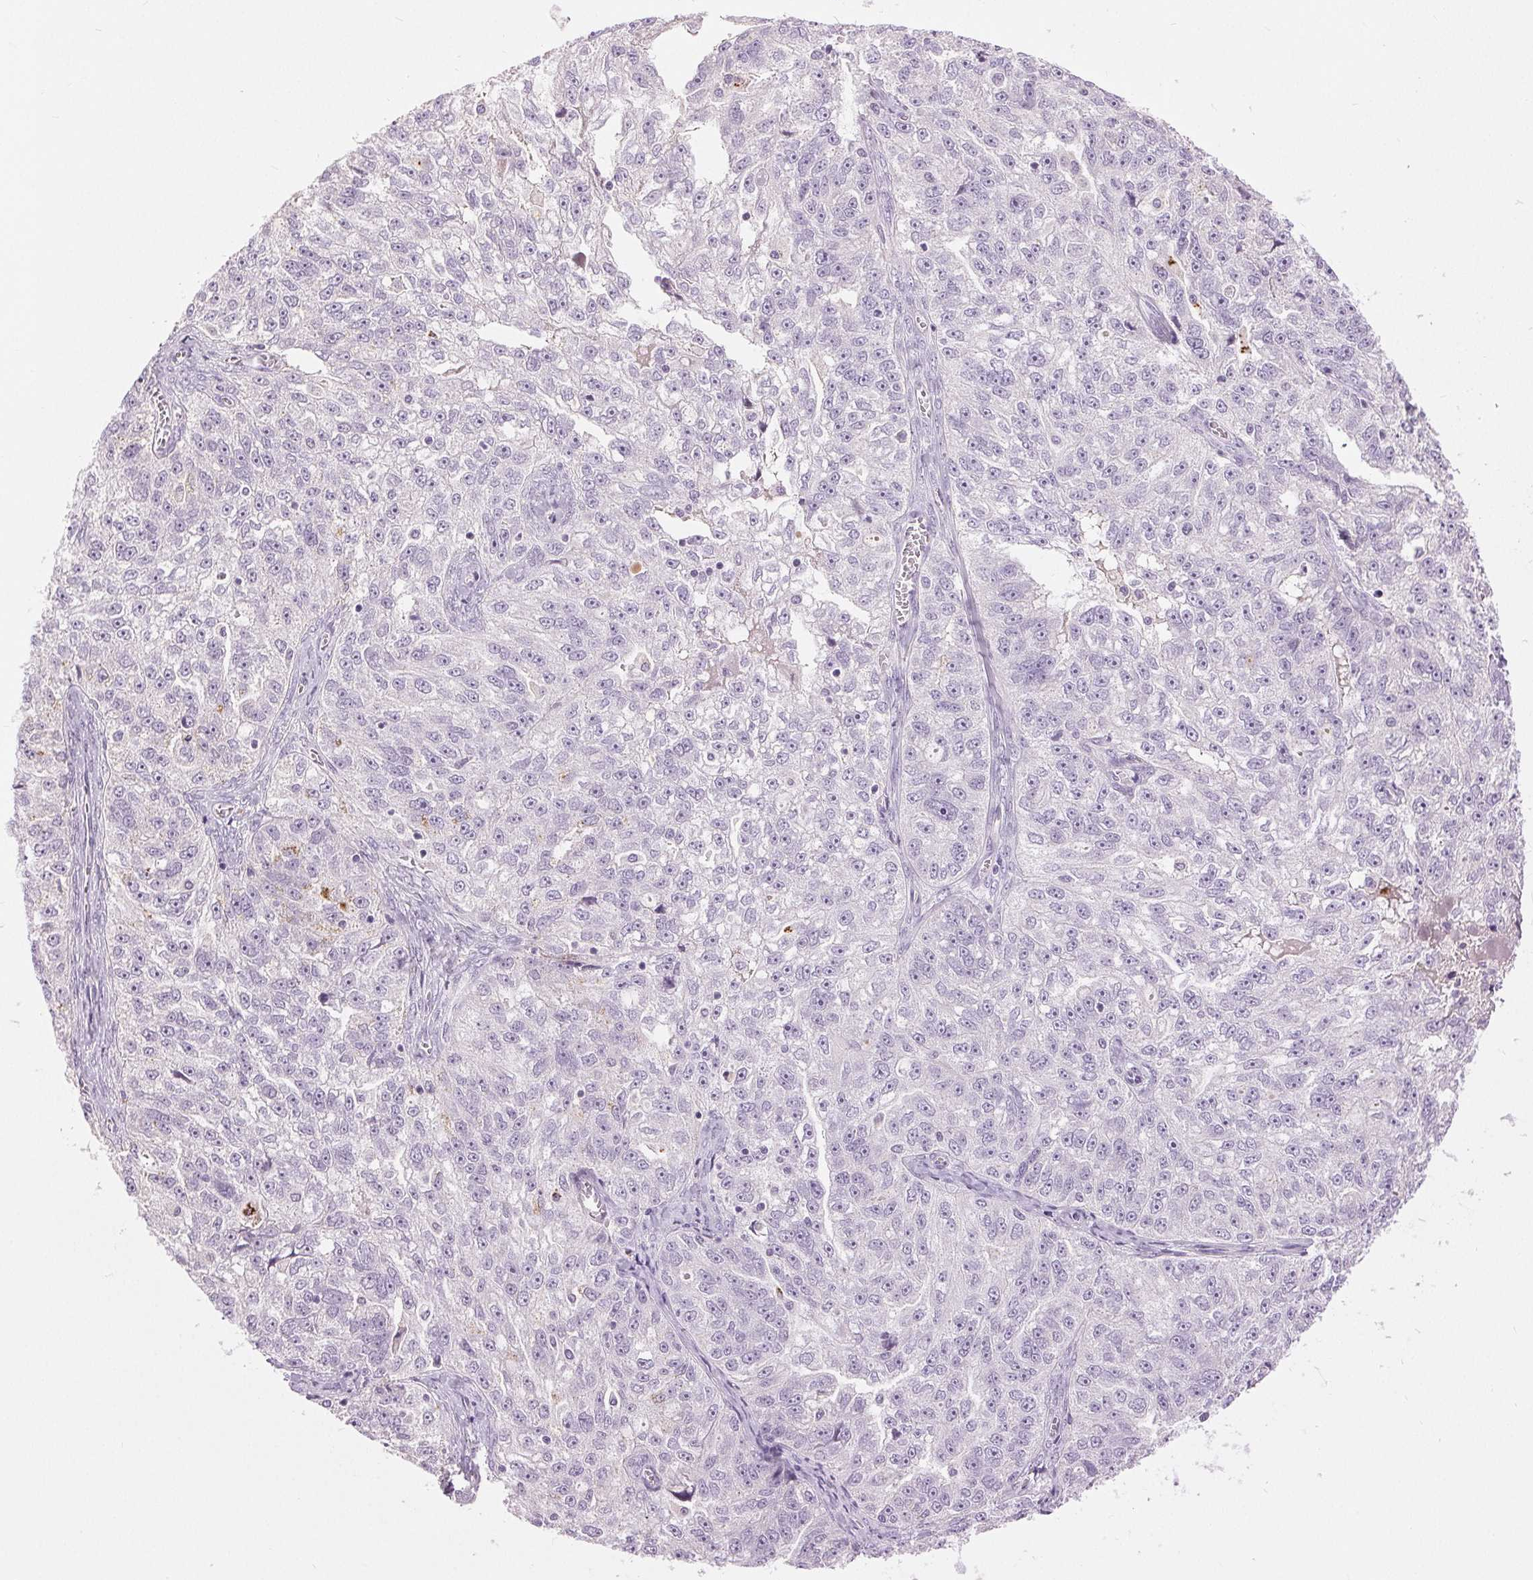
{"staining": {"intensity": "negative", "quantity": "none", "location": "none"}, "tissue": "ovarian cancer", "cell_type": "Tumor cells", "image_type": "cancer", "snomed": [{"axis": "morphology", "description": "Cystadenocarcinoma, serous, NOS"}, {"axis": "topography", "description": "Ovary"}], "caption": "A micrograph of ovarian serous cystadenocarcinoma stained for a protein shows no brown staining in tumor cells. (DAB (3,3'-diaminobenzidine) immunohistochemistry visualized using brightfield microscopy, high magnification).", "gene": "DSG3", "patient": {"sex": "female", "age": 51}}